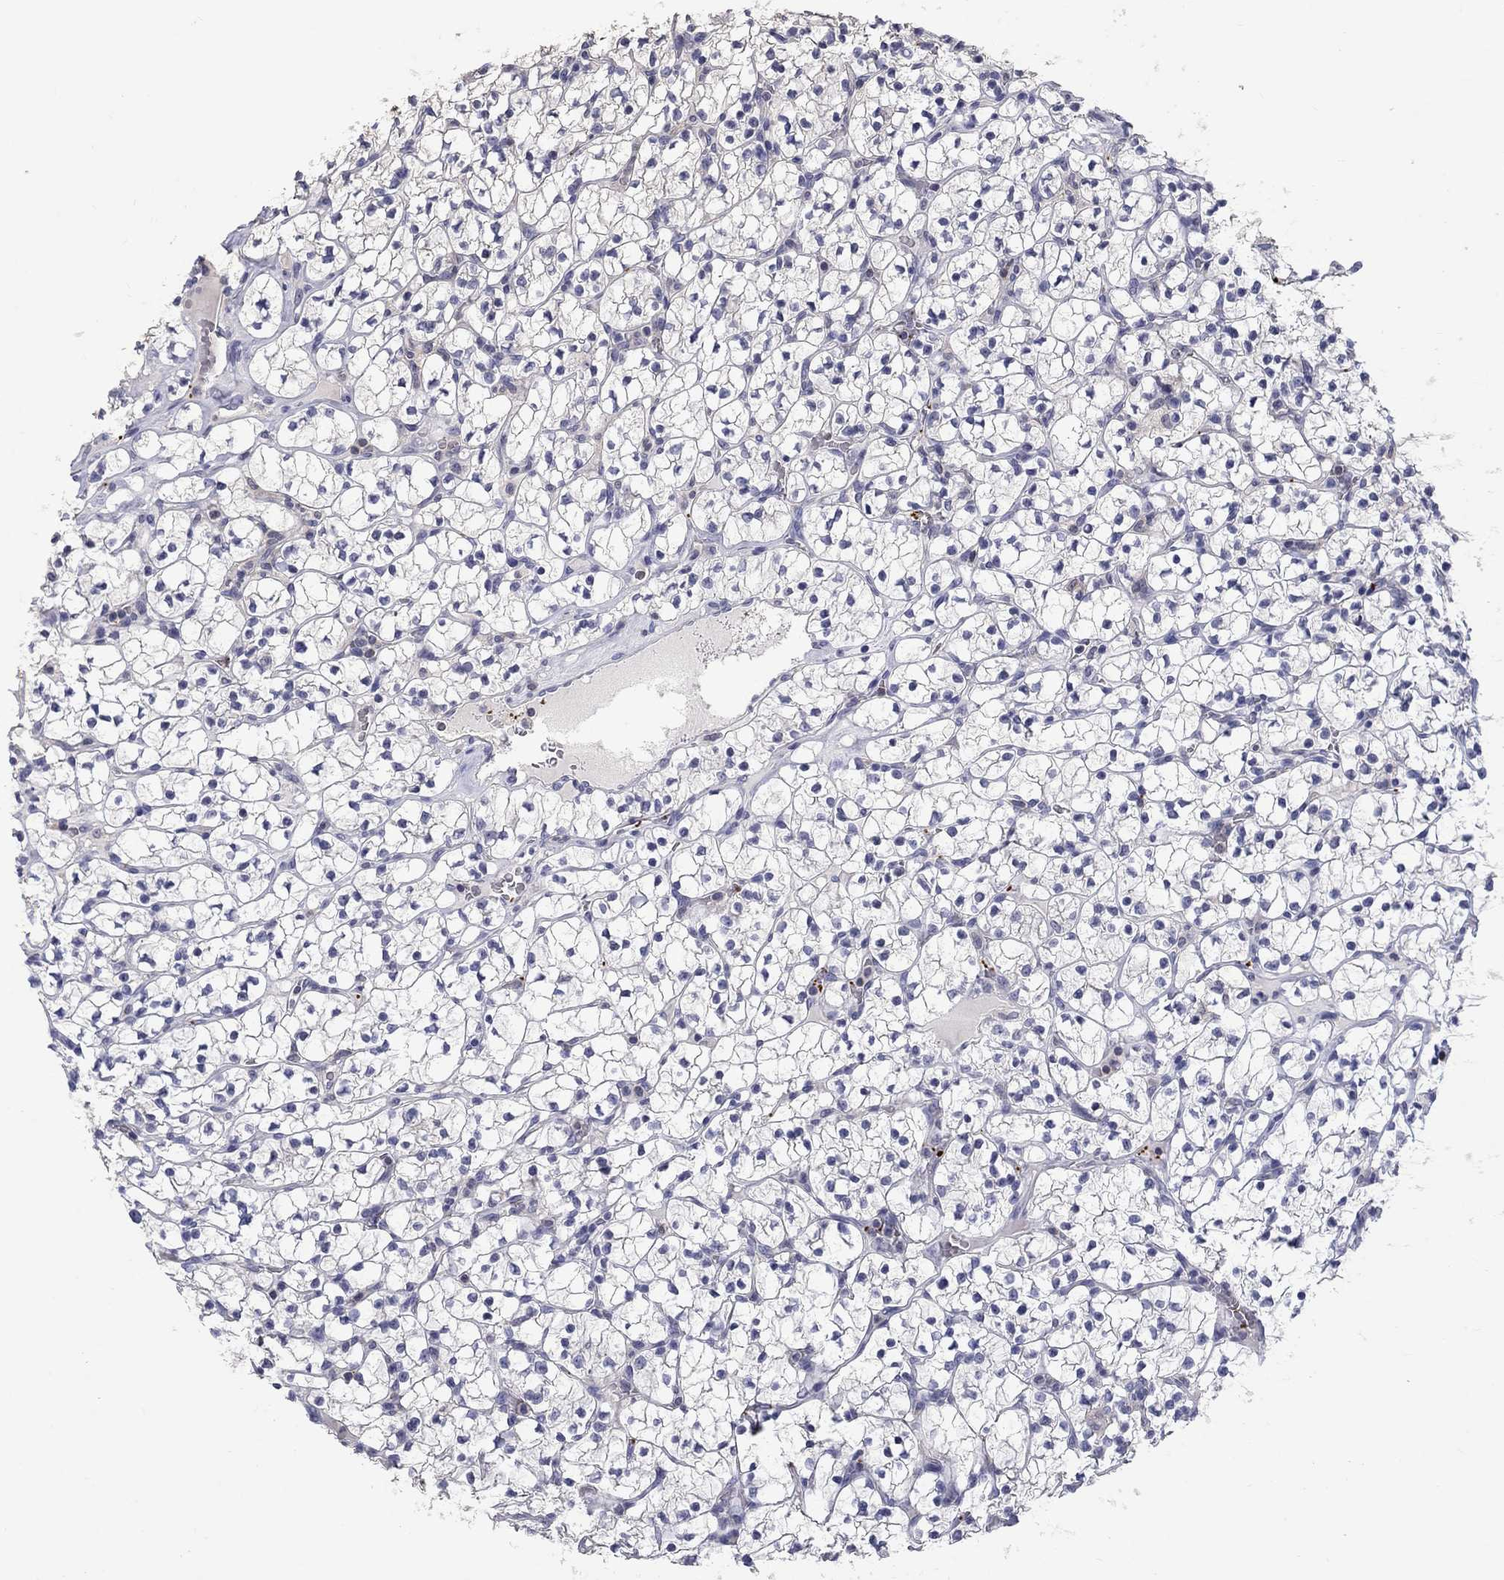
{"staining": {"intensity": "negative", "quantity": "none", "location": "none"}, "tissue": "renal cancer", "cell_type": "Tumor cells", "image_type": "cancer", "snomed": [{"axis": "morphology", "description": "Adenocarcinoma, NOS"}, {"axis": "topography", "description": "Kidney"}], "caption": "Immunohistochemistry (IHC) photomicrograph of neoplastic tissue: human renal cancer stained with DAB exhibits no significant protein expression in tumor cells. (IHC, brightfield microscopy, high magnification).", "gene": "PLEK", "patient": {"sex": "female", "age": 89}}